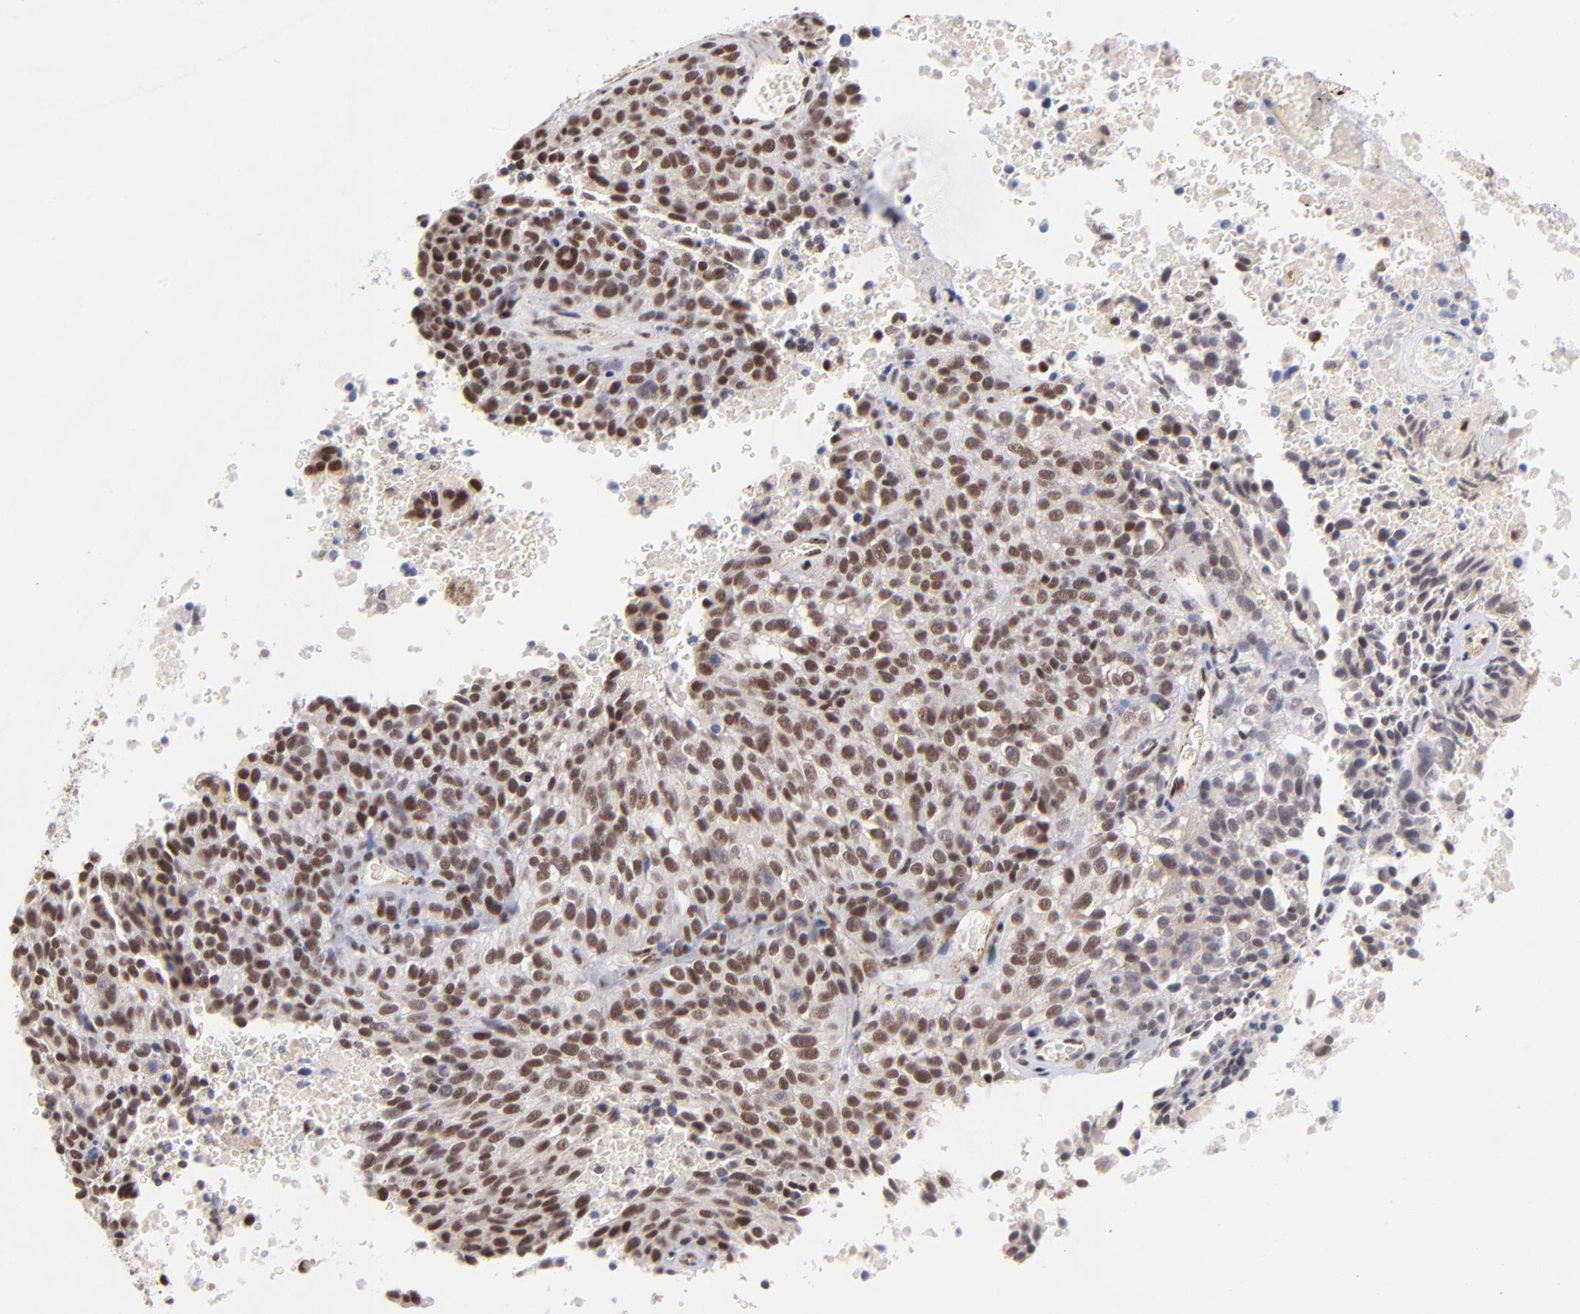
{"staining": {"intensity": "moderate", "quantity": ">75%", "location": "nuclear"}, "tissue": "melanoma", "cell_type": "Tumor cells", "image_type": "cancer", "snomed": [{"axis": "morphology", "description": "Malignant melanoma, Metastatic site"}, {"axis": "topography", "description": "Cerebral cortex"}], "caption": "The immunohistochemical stain shows moderate nuclear positivity in tumor cells of melanoma tissue.", "gene": "GABPA", "patient": {"sex": "female", "age": 52}}